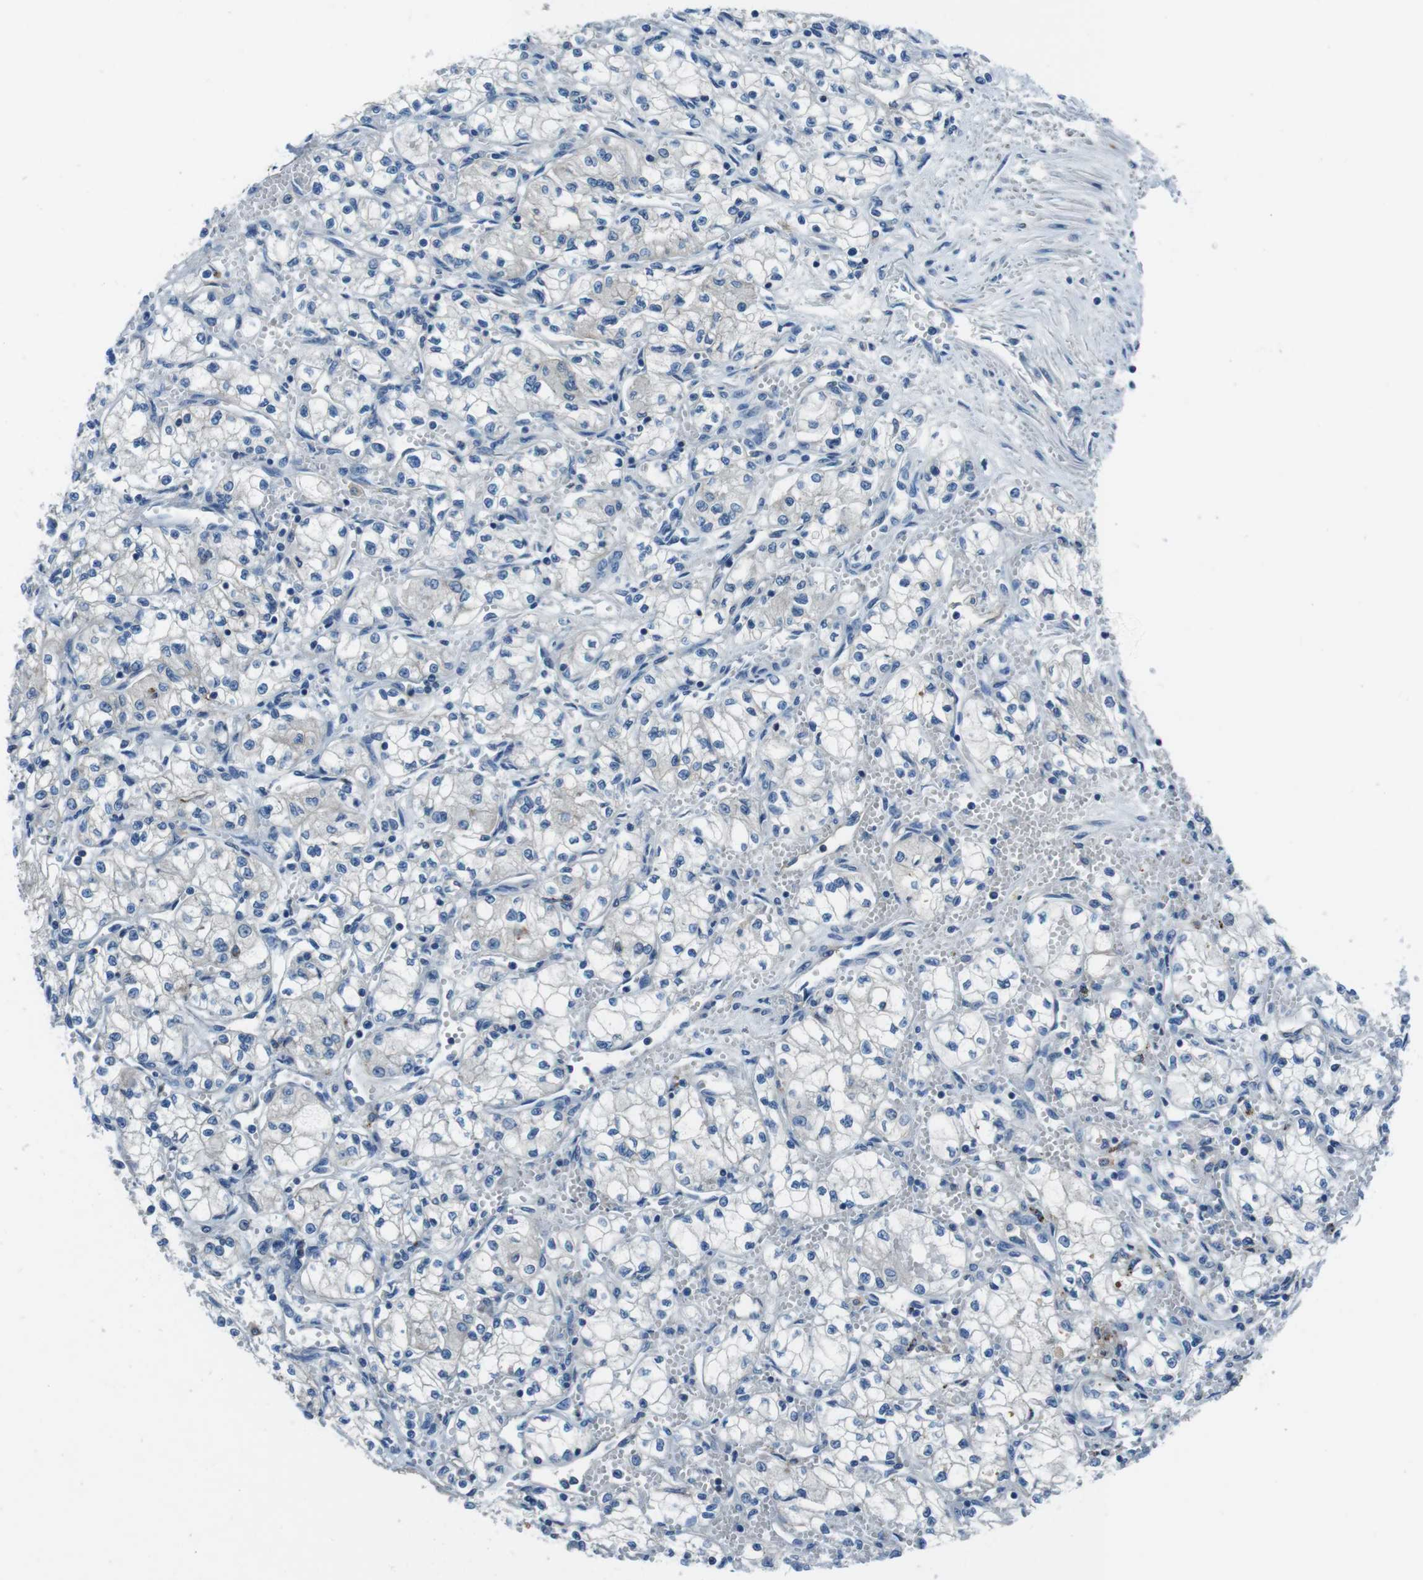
{"staining": {"intensity": "negative", "quantity": "none", "location": "none"}, "tissue": "renal cancer", "cell_type": "Tumor cells", "image_type": "cancer", "snomed": [{"axis": "morphology", "description": "Normal tissue, NOS"}, {"axis": "morphology", "description": "Adenocarcinoma, NOS"}, {"axis": "topography", "description": "Kidney"}], "caption": "Immunohistochemical staining of human renal adenocarcinoma displays no significant staining in tumor cells.", "gene": "TULP3", "patient": {"sex": "male", "age": 59}}